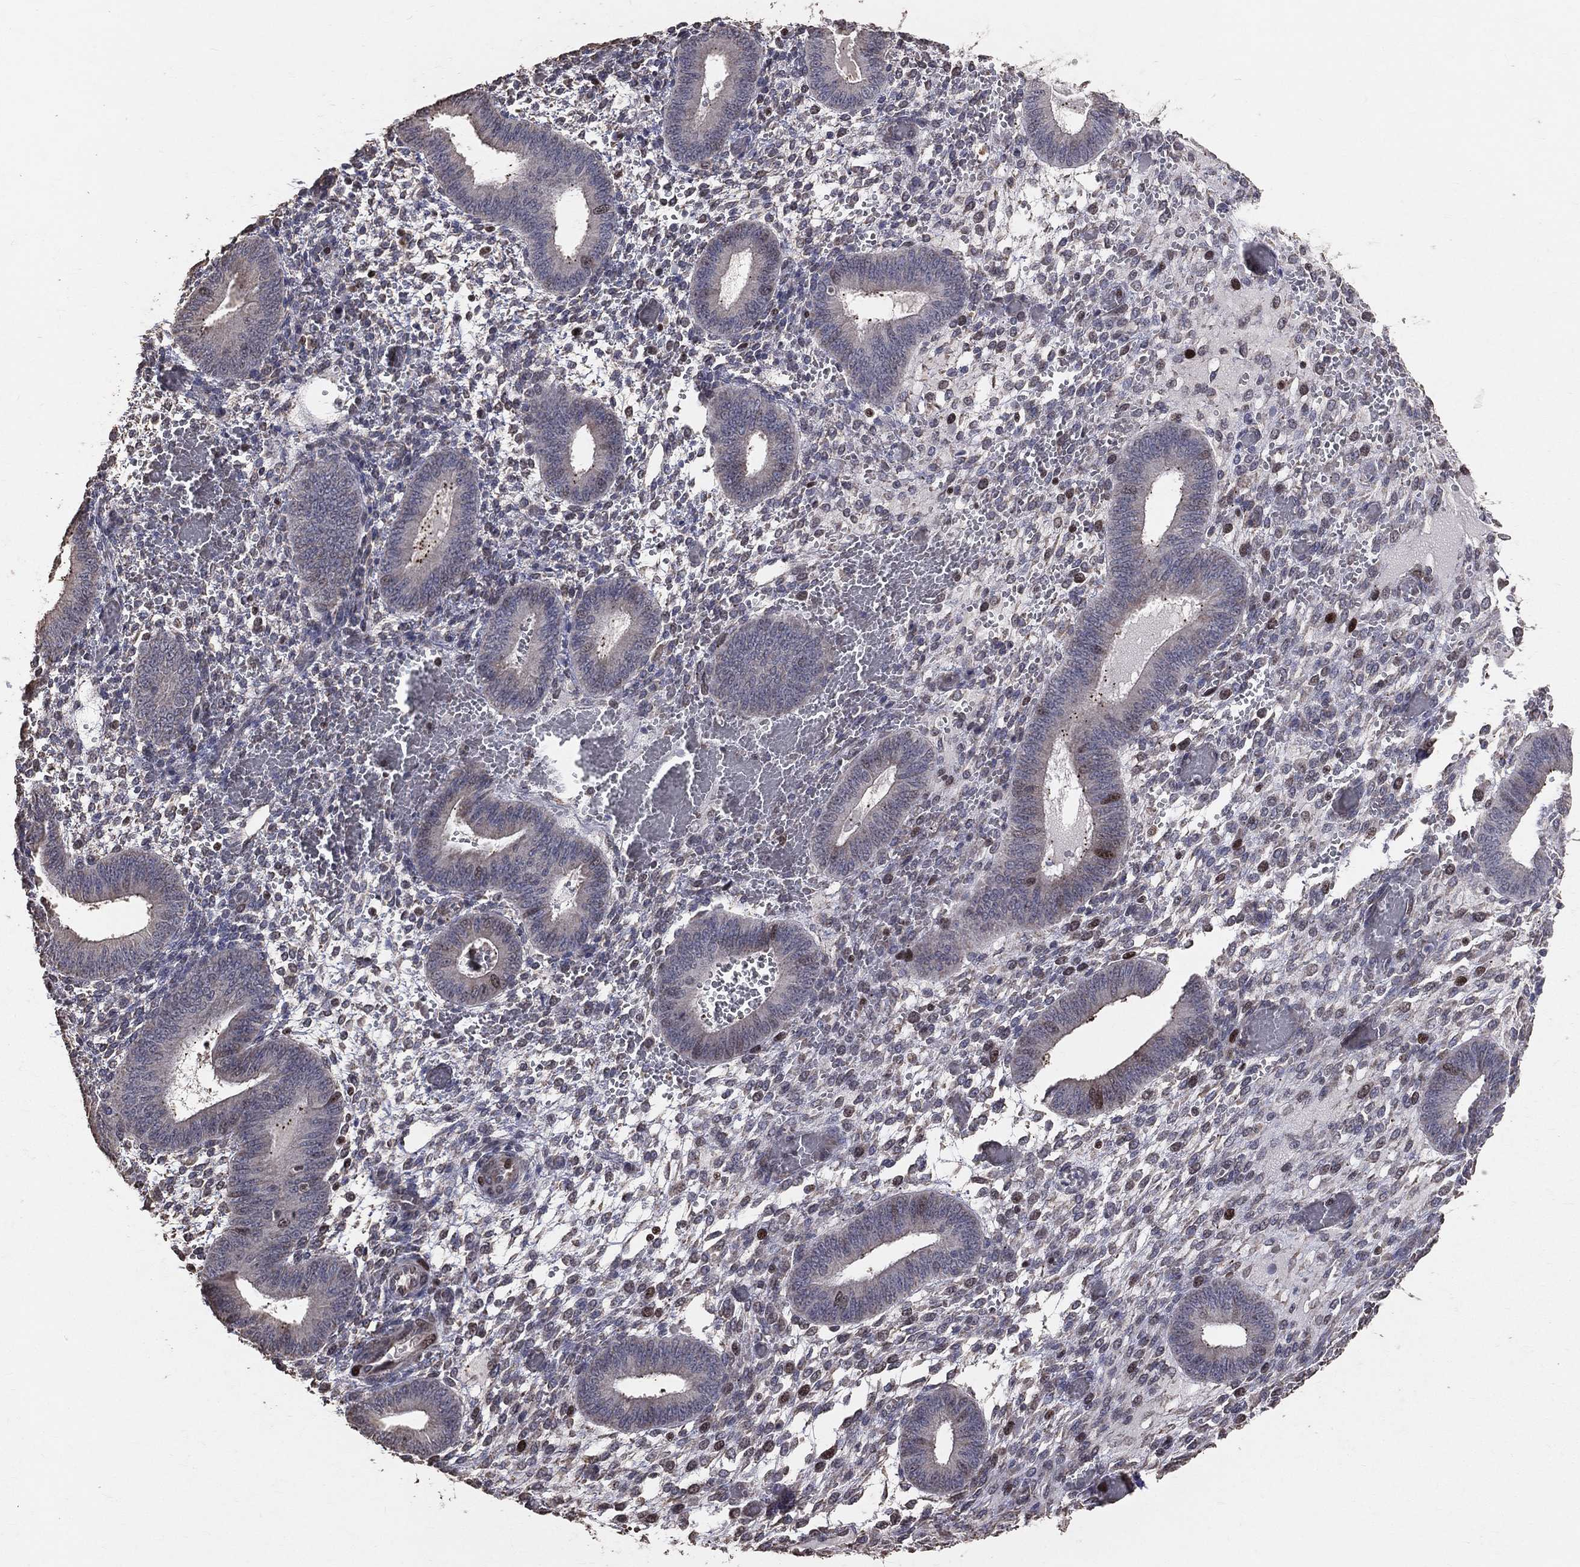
{"staining": {"intensity": "negative", "quantity": "none", "location": "none"}, "tissue": "endometrium", "cell_type": "Cells in endometrial stroma", "image_type": "normal", "snomed": [{"axis": "morphology", "description": "Normal tissue, NOS"}, {"axis": "topography", "description": "Endometrium"}], "caption": "Cells in endometrial stroma are negative for brown protein staining in unremarkable endometrium. (Stains: DAB IHC with hematoxylin counter stain, Microscopy: brightfield microscopy at high magnification).", "gene": "LY6K", "patient": {"sex": "female", "age": 42}}